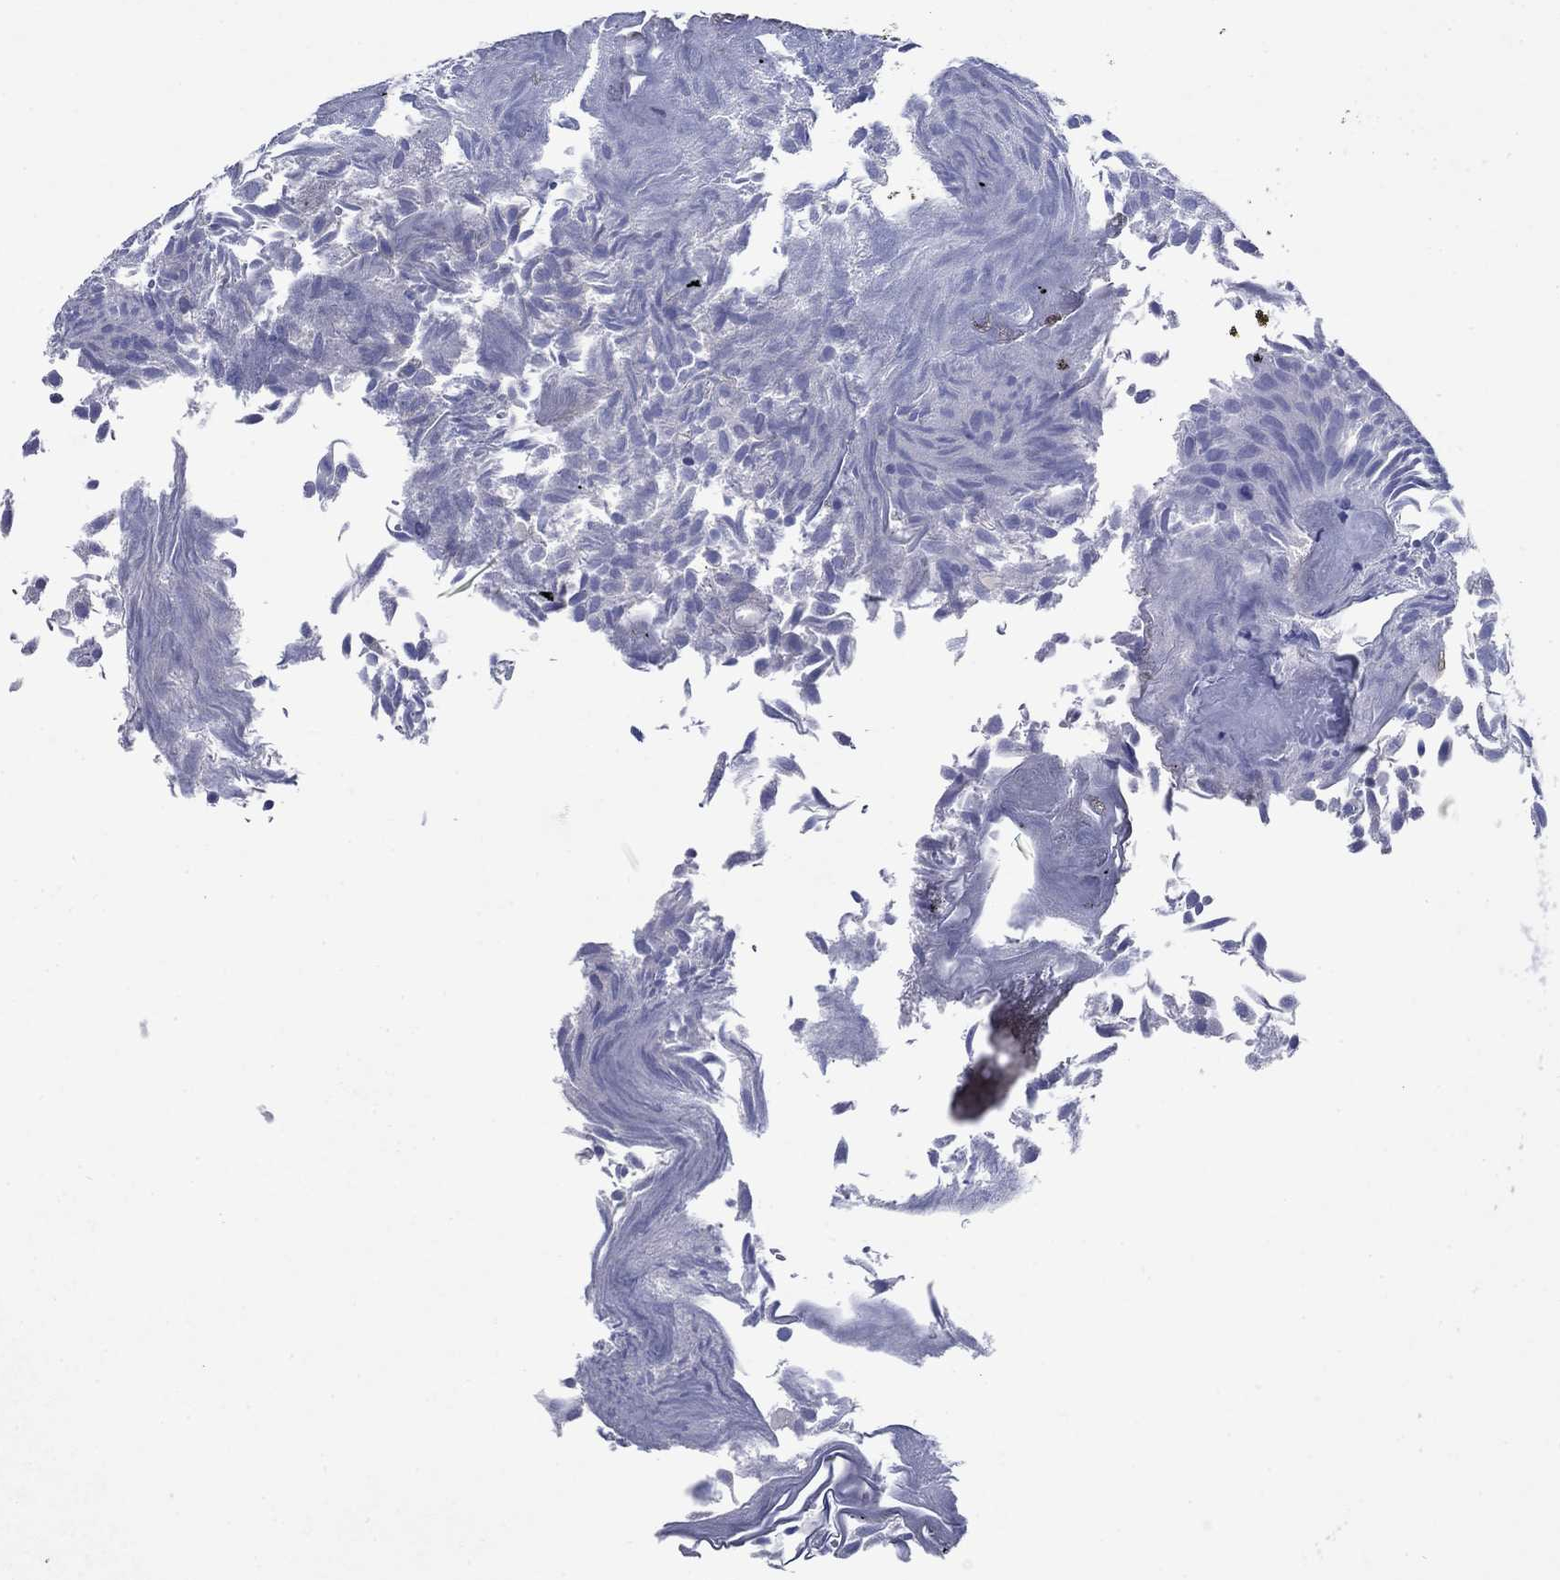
{"staining": {"intensity": "negative", "quantity": "none", "location": "none"}, "tissue": "urothelial cancer", "cell_type": "Tumor cells", "image_type": "cancer", "snomed": [{"axis": "morphology", "description": "Urothelial carcinoma, Low grade"}, {"axis": "topography", "description": "Urinary bladder"}], "caption": "A high-resolution histopathology image shows immunohistochemistry staining of urothelial cancer, which exhibits no significant expression in tumor cells.", "gene": "SULT2B1", "patient": {"sex": "male", "age": 52}}